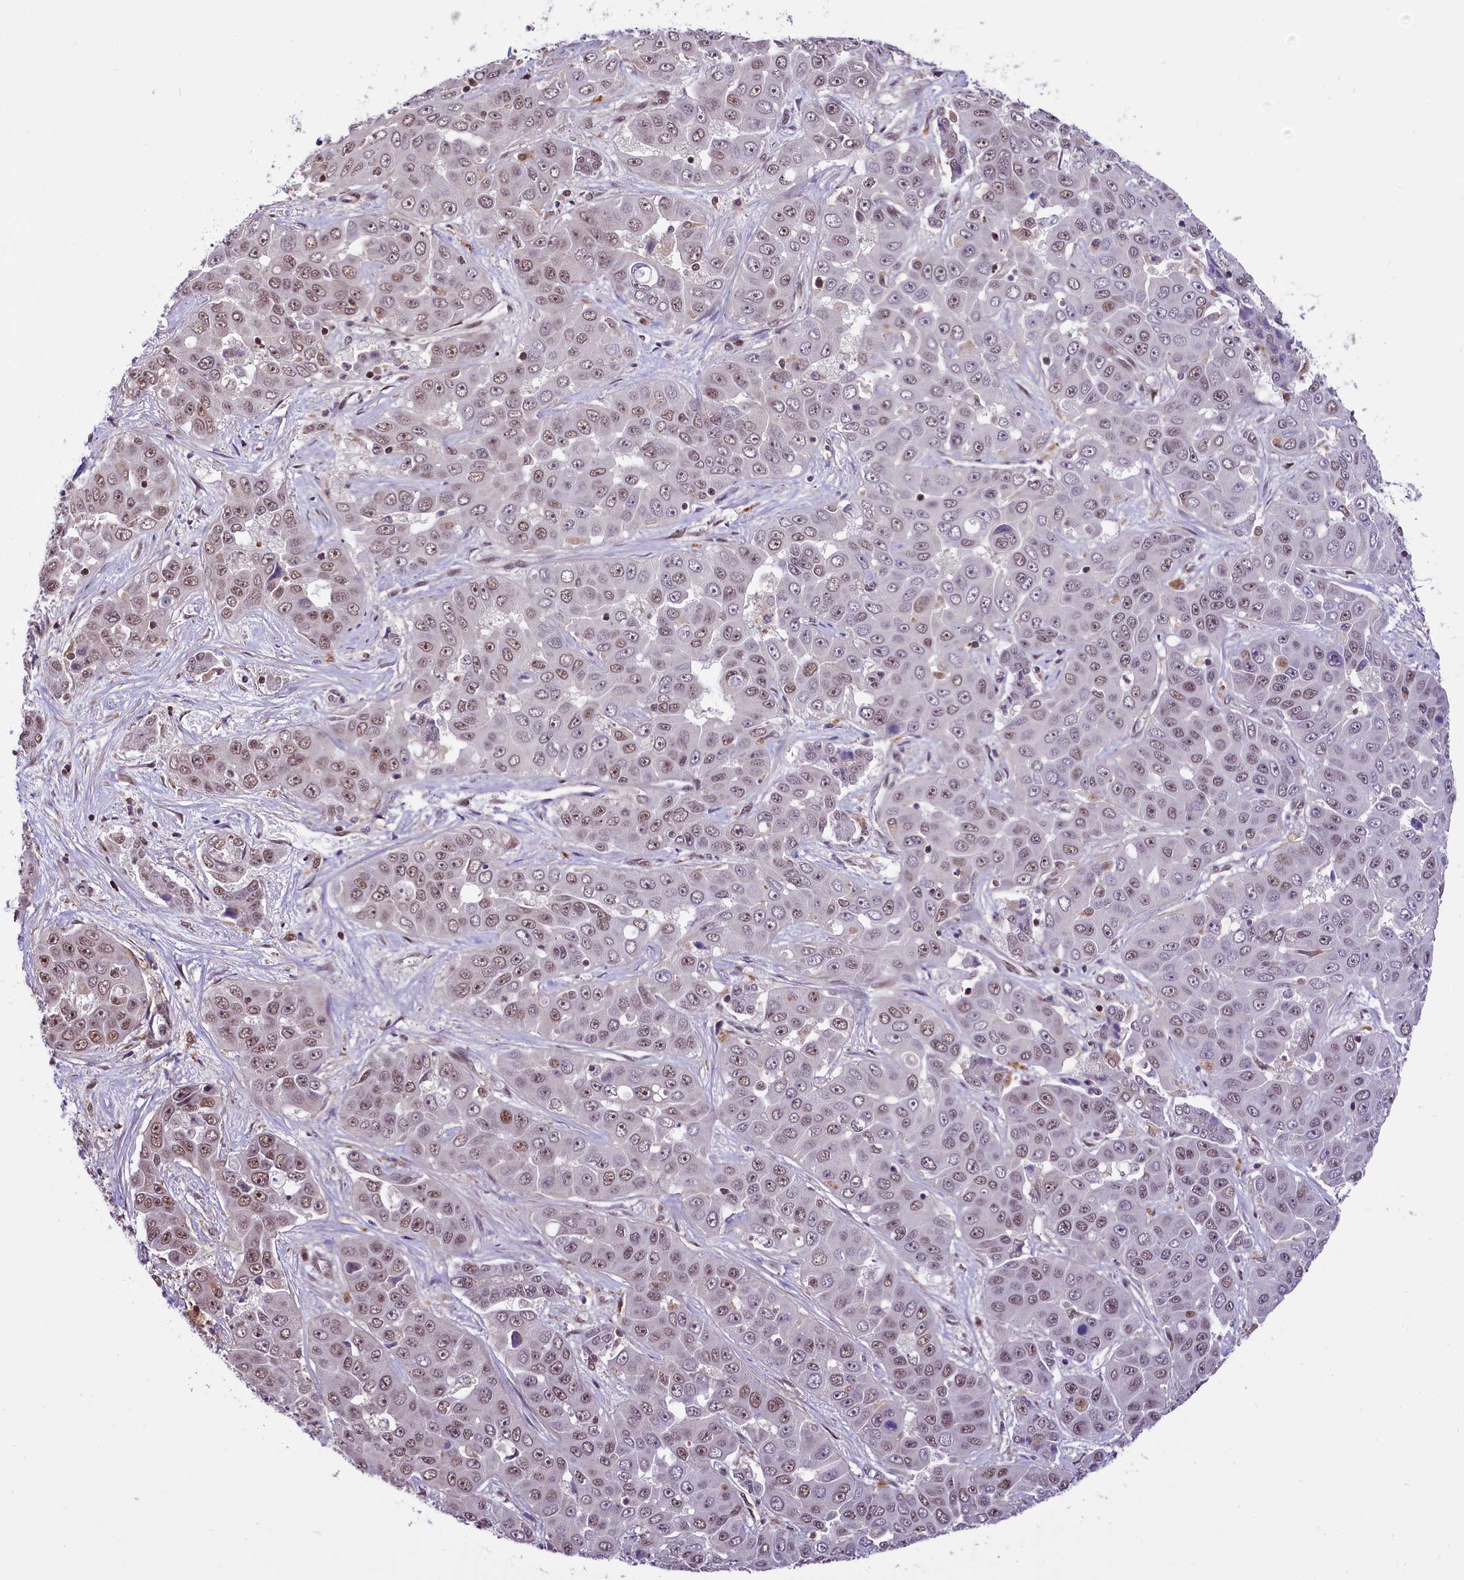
{"staining": {"intensity": "weak", "quantity": ">75%", "location": "nuclear"}, "tissue": "liver cancer", "cell_type": "Tumor cells", "image_type": "cancer", "snomed": [{"axis": "morphology", "description": "Cholangiocarcinoma"}, {"axis": "topography", "description": "Liver"}], "caption": "Human cholangiocarcinoma (liver) stained with a brown dye displays weak nuclear positive positivity in approximately >75% of tumor cells.", "gene": "MRPL54", "patient": {"sex": "female", "age": 52}}